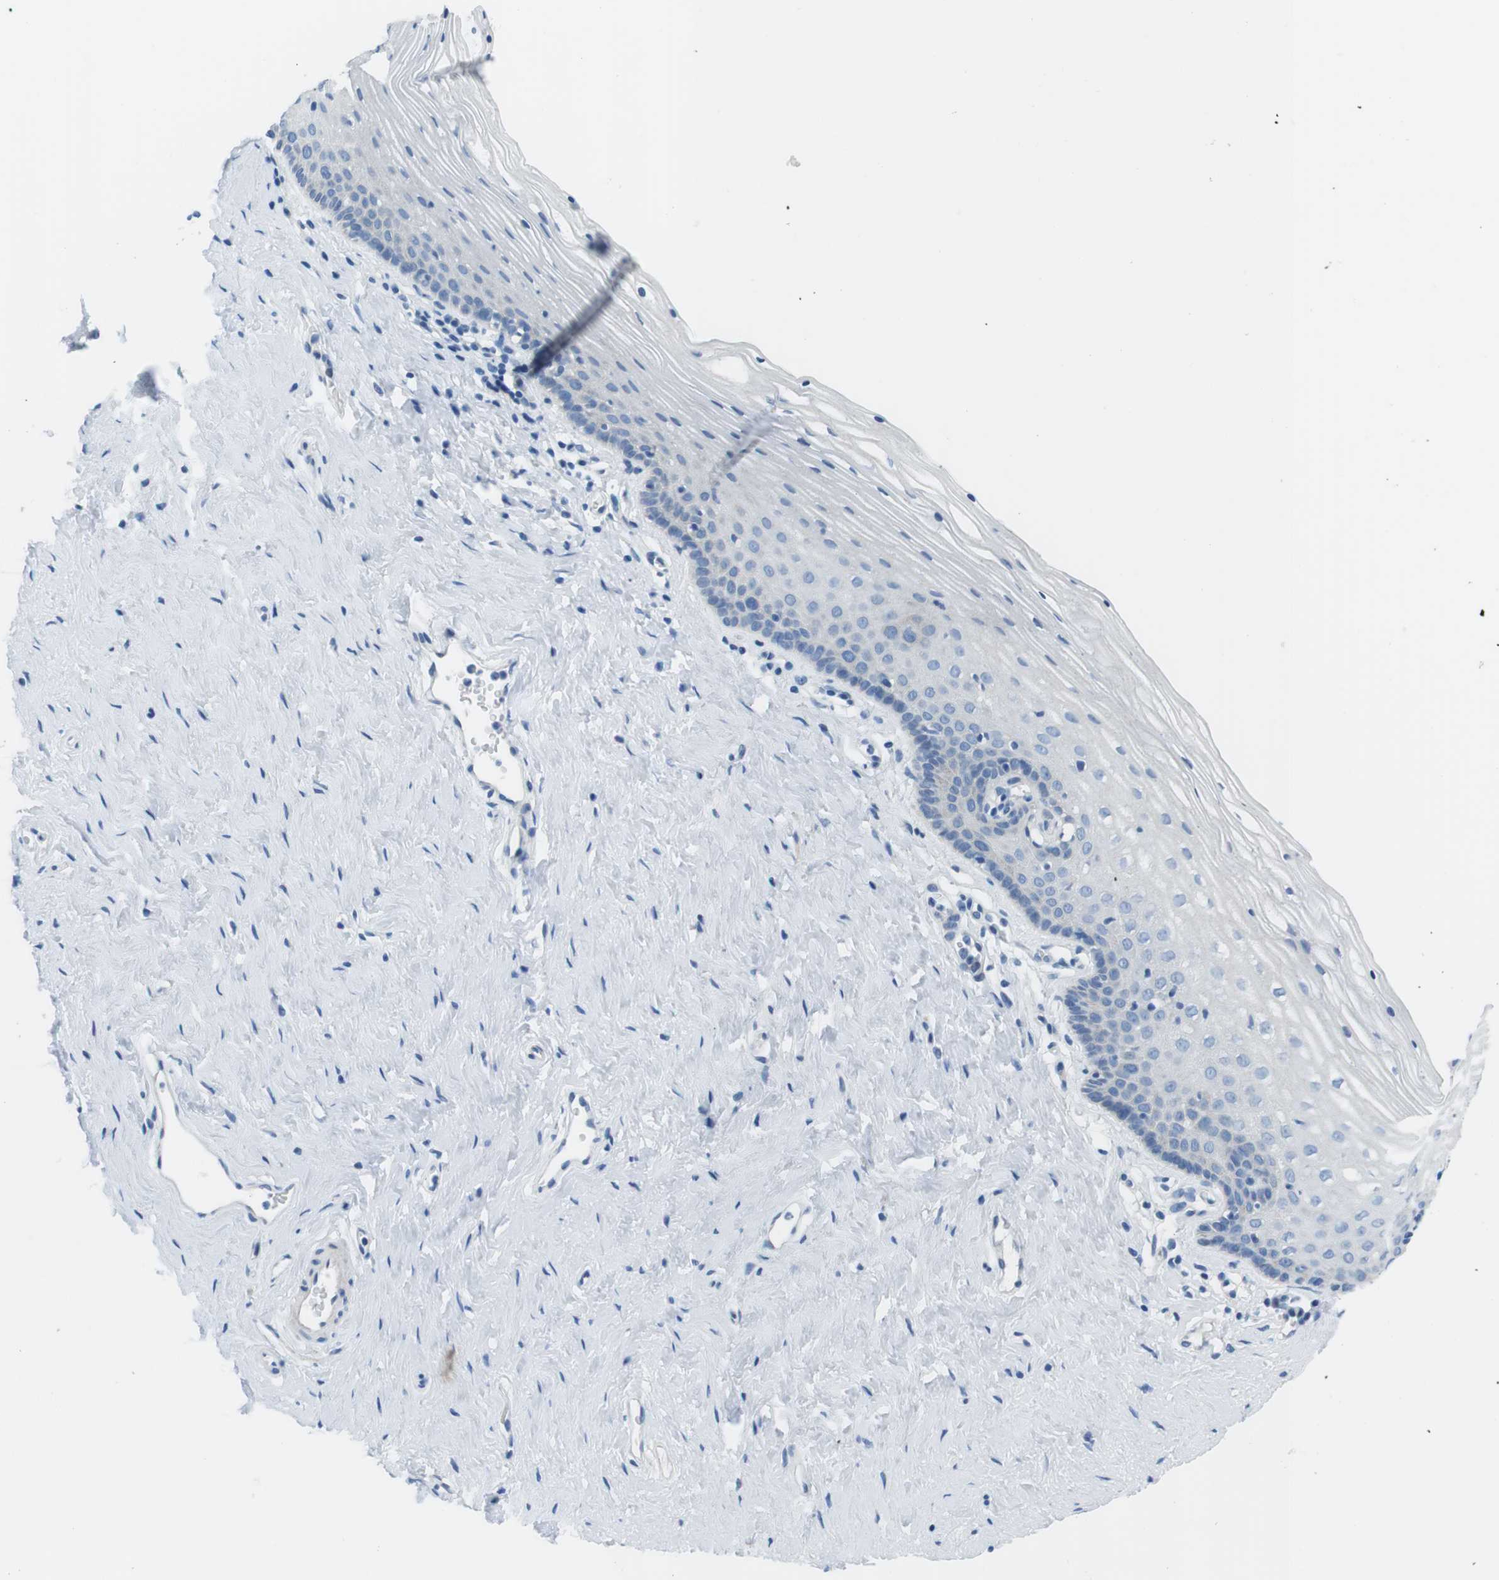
{"staining": {"intensity": "negative", "quantity": "none", "location": "none"}, "tissue": "vagina", "cell_type": "Squamous epithelial cells", "image_type": "normal", "snomed": [{"axis": "morphology", "description": "Normal tissue, NOS"}, {"axis": "topography", "description": "Vagina"}], "caption": "IHC image of normal vagina stained for a protein (brown), which shows no staining in squamous epithelial cells. (Immunohistochemistry, brightfield microscopy, high magnification).", "gene": "MUC2", "patient": {"sex": "female", "age": 32}}